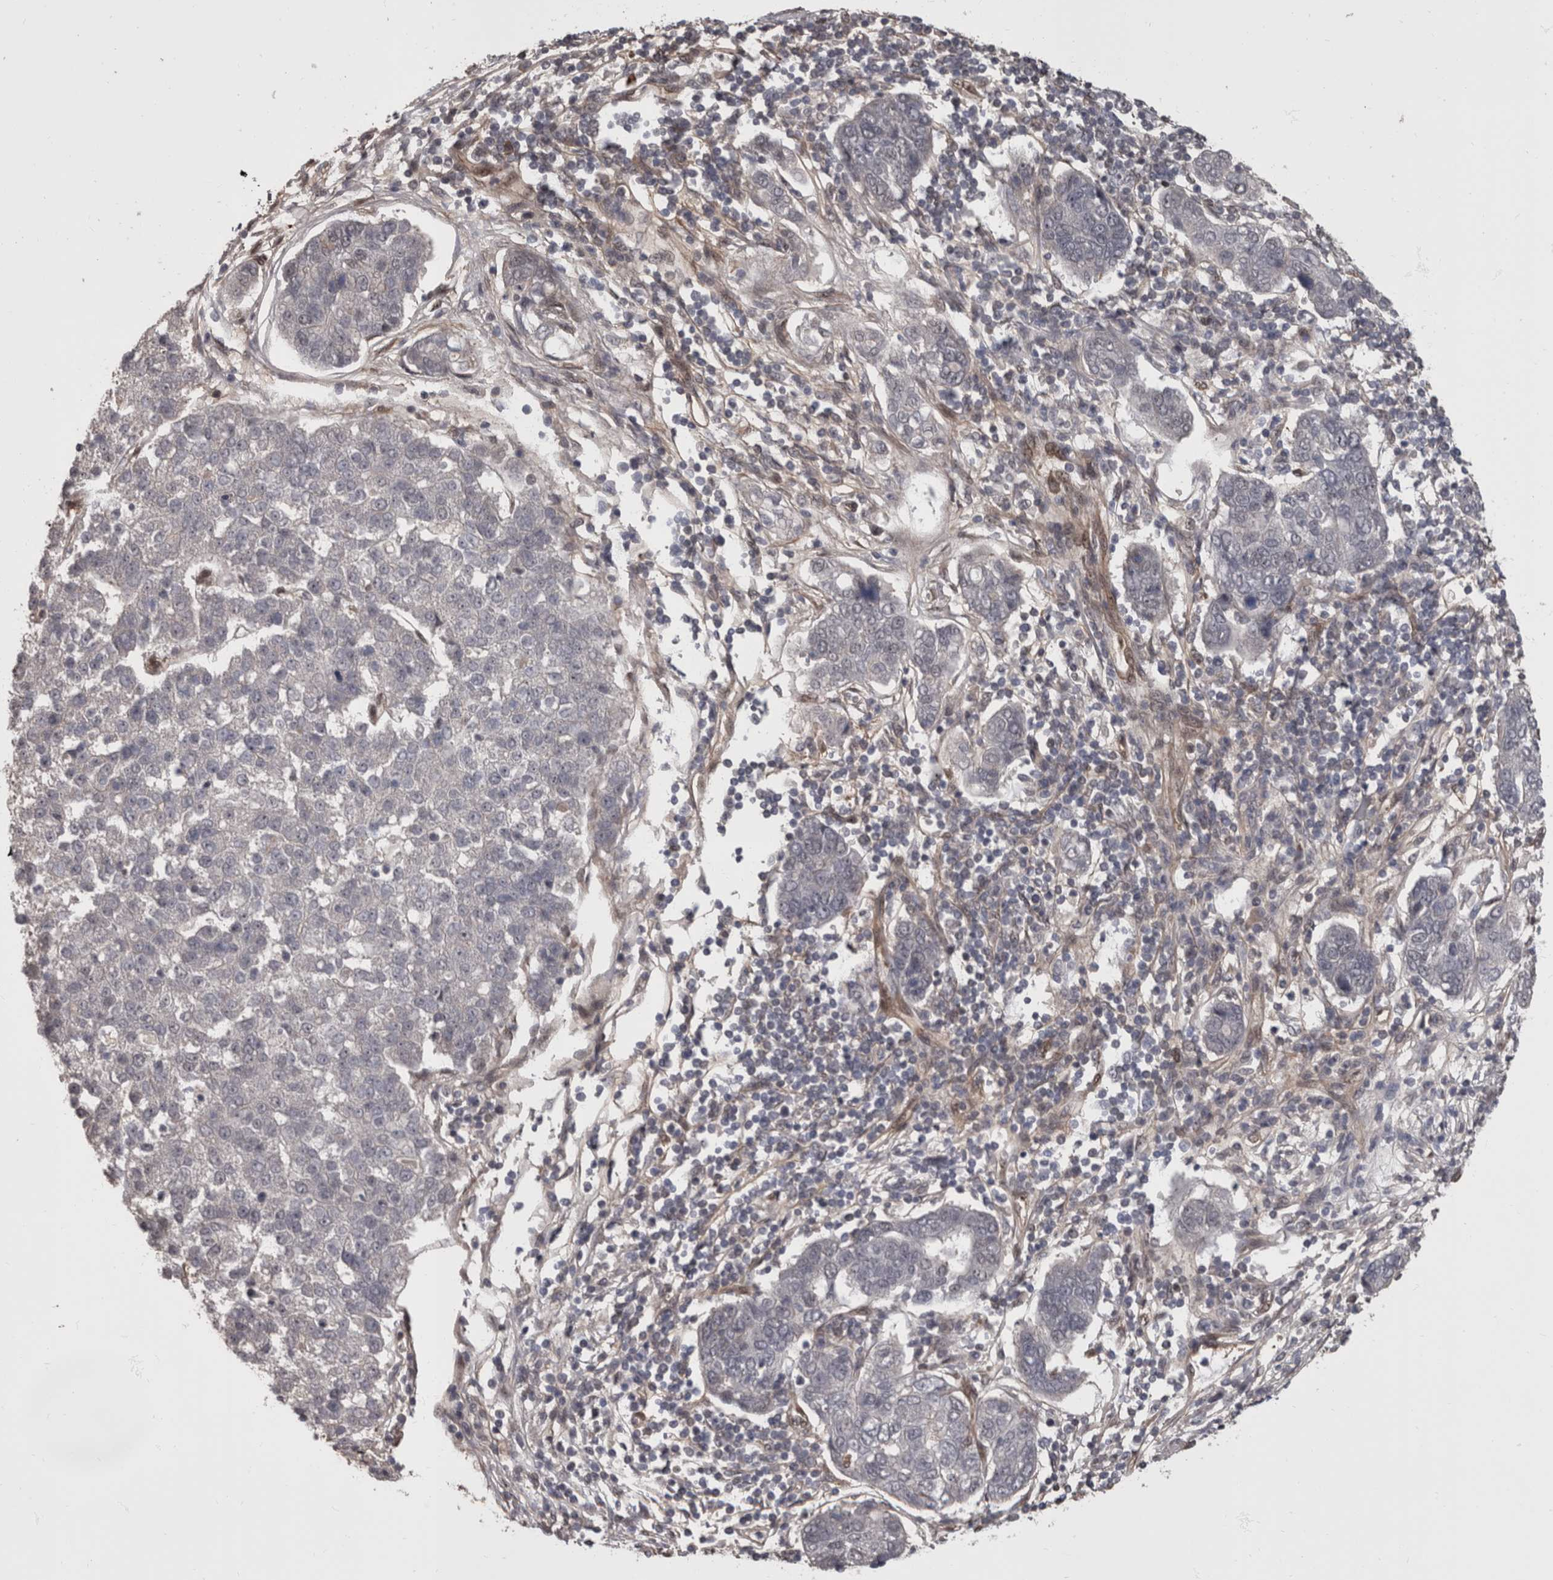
{"staining": {"intensity": "negative", "quantity": "none", "location": "none"}, "tissue": "pancreatic cancer", "cell_type": "Tumor cells", "image_type": "cancer", "snomed": [{"axis": "morphology", "description": "Adenocarcinoma, NOS"}, {"axis": "topography", "description": "Pancreas"}], "caption": "A histopathology image of human pancreatic cancer is negative for staining in tumor cells.", "gene": "AKT3", "patient": {"sex": "female", "age": 61}}